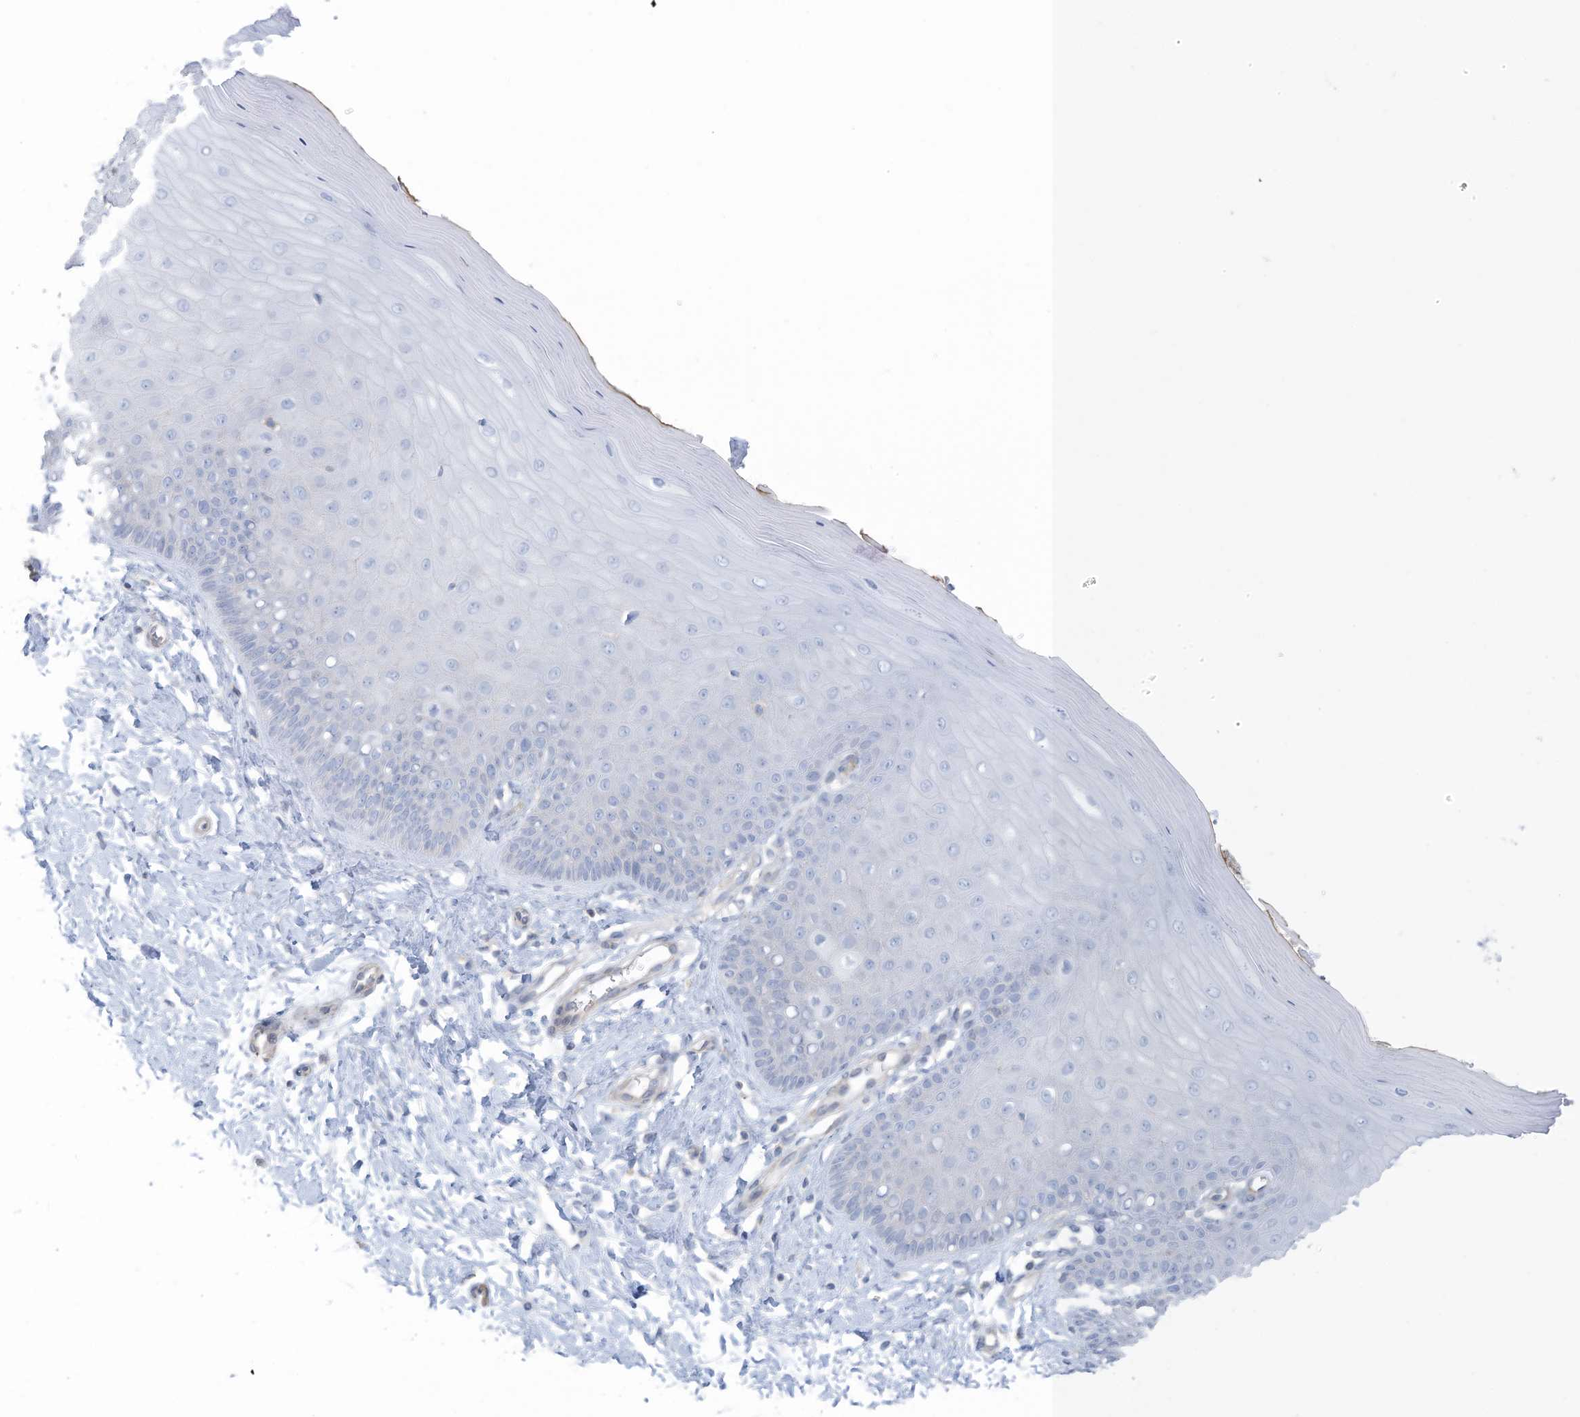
{"staining": {"intensity": "negative", "quantity": "none", "location": "none"}, "tissue": "cervix", "cell_type": "Glandular cells", "image_type": "normal", "snomed": [{"axis": "morphology", "description": "Normal tissue, NOS"}, {"axis": "topography", "description": "Cervix"}], "caption": "Immunohistochemistry (IHC) histopathology image of benign cervix: cervix stained with DAB (3,3'-diaminobenzidine) exhibits no significant protein staining in glandular cells.", "gene": "ZNF846", "patient": {"sex": "female", "age": 55}}